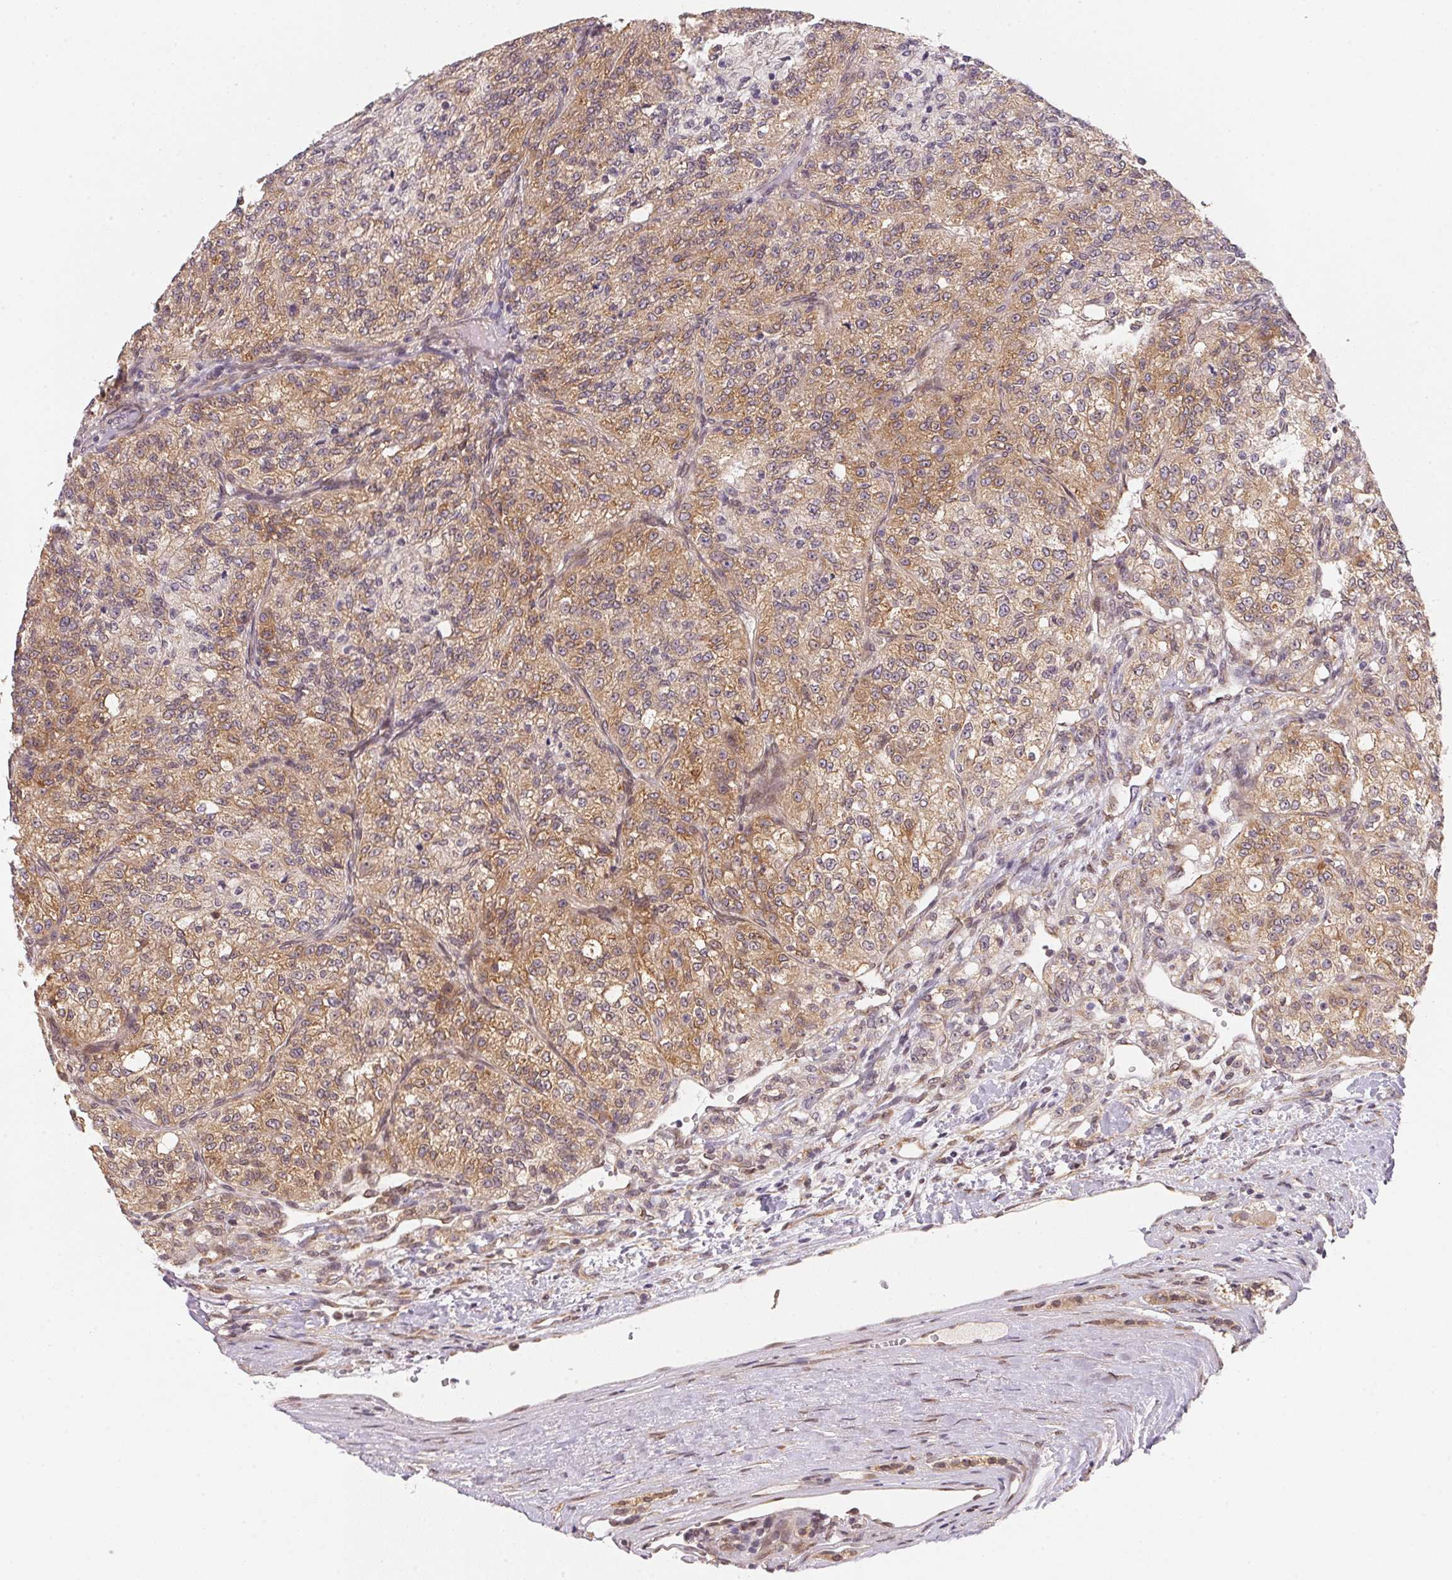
{"staining": {"intensity": "moderate", "quantity": ">75%", "location": "cytoplasmic/membranous"}, "tissue": "renal cancer", "cell_type": "Tumor cells", "image_type": "cancer", "snomed": [{"axis": "morphology", "description": "Adenocarcinoma, NOS"}, {"axis": "topography", "description": "Kidney"}], "caption": "Human renal adenocarcinoma stained for a protein (brown) demonstrates moderate cytoplasmic/membranous positive staining in about >75% of tumor cells.", "gene": "EI24", "patient": {"sex": "female", "age": 63}}